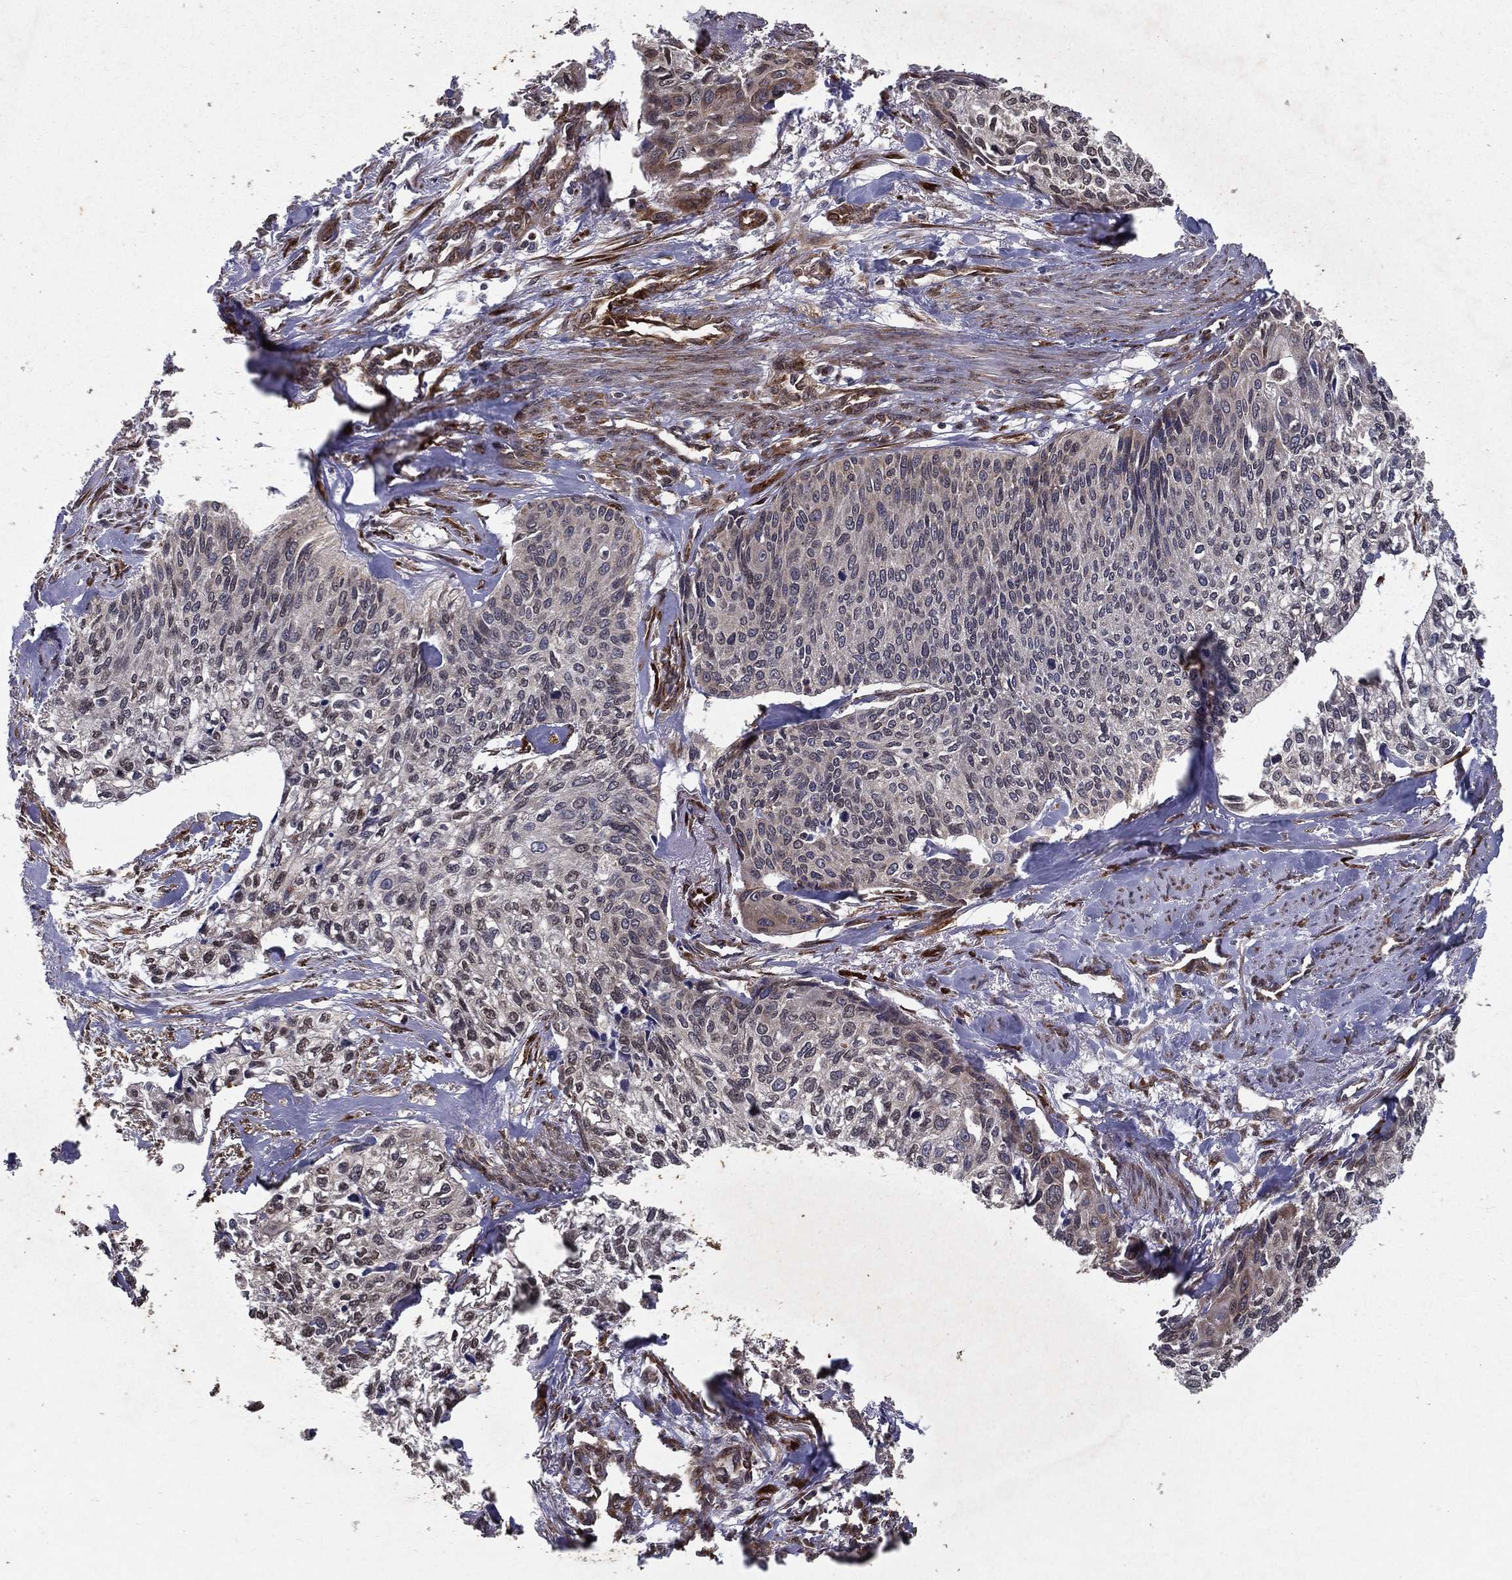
{"staining": {"intensity": "negative", "quantity": "none", "location": "none"}, "tissue": "cervical cancer", "cell_type": "Tumor cells", "image_type": "cancer", "snomed": [{"axis": "morphology", "description": "Squamous cell carcinoma, NOS"}, {"axis": "topography", "description": "Cervix"}], "caption": "This photomicrograph is of squamous cell carcinoma (cervical) stained with IHC to label a protein in brown with the nuclei are counter-stained blue. There is no positivity in tumor cells. (Brightfield microscopy of DAB (3,3'-diaminobenzidine) immunohistochemistry (IHC) at high magnification).", "gene": "CERS2", "patient": {"sex": "female", "age": 58}}